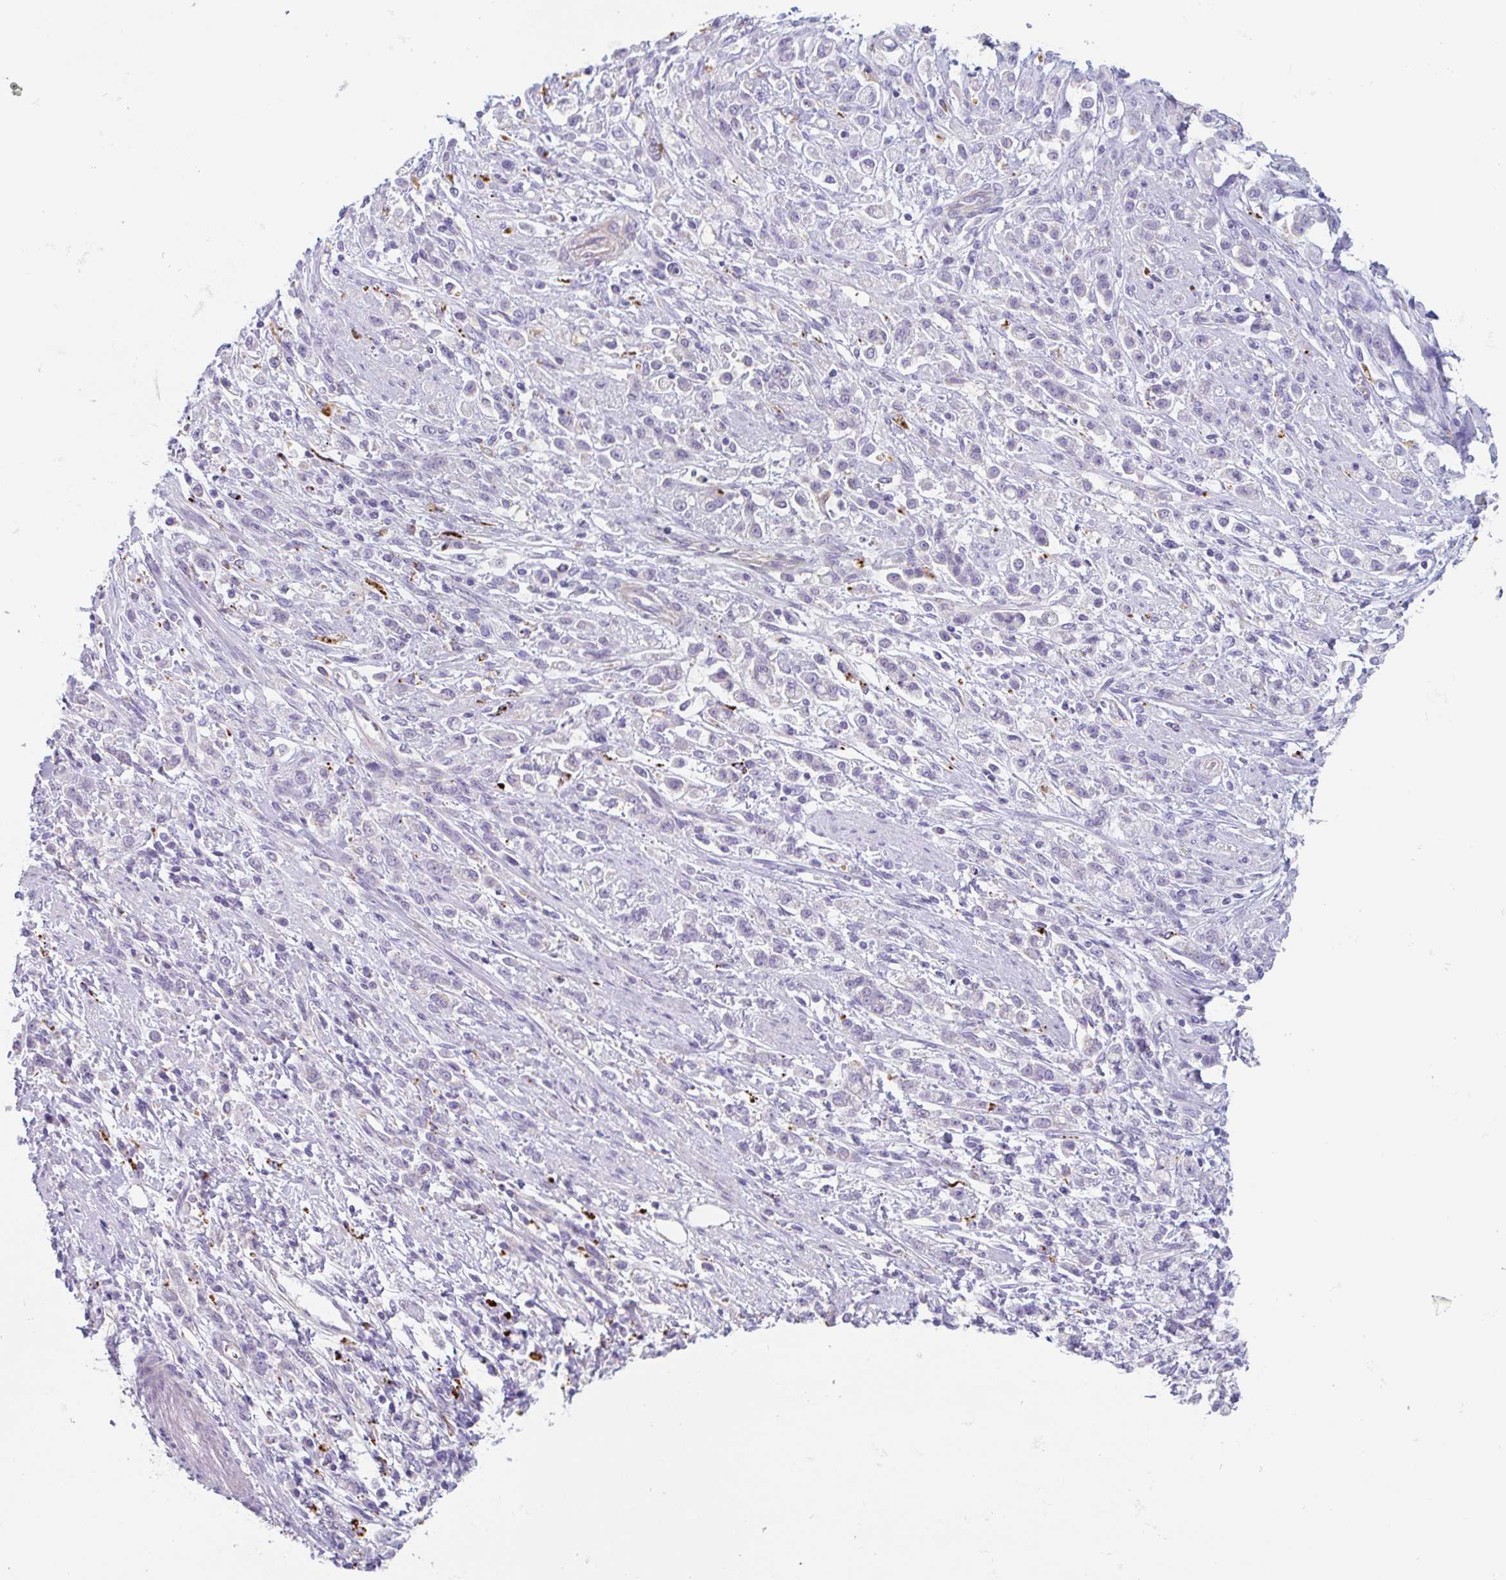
{"staining": {"intensity": "negative", "quantity": "none", "location": "none"}, "tissue": "stomach cancer", "cell_type": "Tumor cells", "image_type": "cancer", "snomed": [{"axis": "morphology", "description": "Adenocarcinoma, NOS"}, {"axis": "topography", "description": "Stomach"}], "caption": "Immunohistochemical staining of human stomach cancer (adenocarcinoma) shows no significant staining in tumor cells.", "gene": "LENG9", "patient": {"sex": "female", "age": 60}}